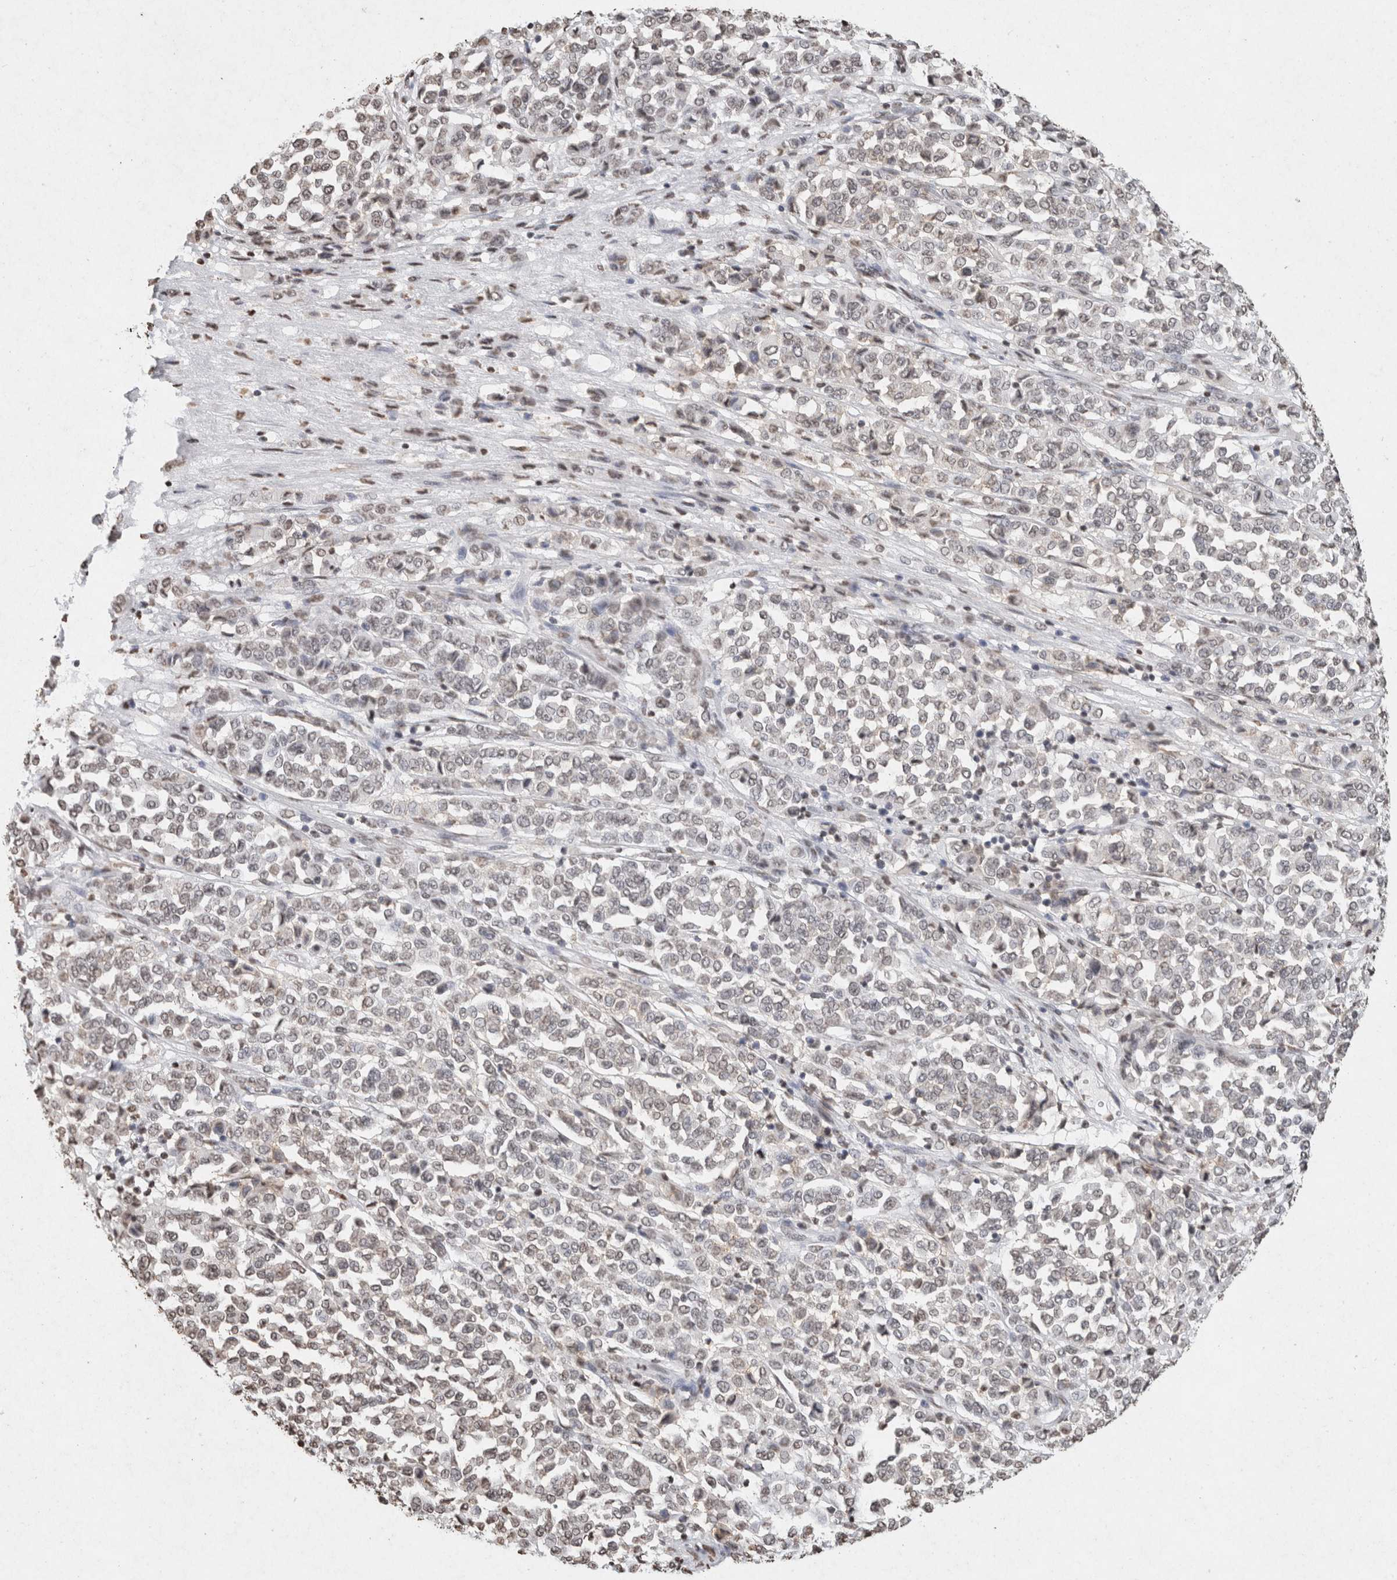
{"staining": {"intensity": "weak", "quantity": "25%-75%", "location": "nuclear"}, "tissue": "melanoma", "cell_type": "Tumor cells", "image_type": "cancer", "snomed": [{"axis": "morphology", "description": "Malignant melanoma, Metastatic site"}, {"axis": "topography", "description": "Pancreas"}], "caption": "Protein expression analysis of human melanoma reveals weak nuclear positivity in about 25%-75% of tumor cells.", "gene": "CNTN1", "patient": {"sex": "female", "age": 30}}